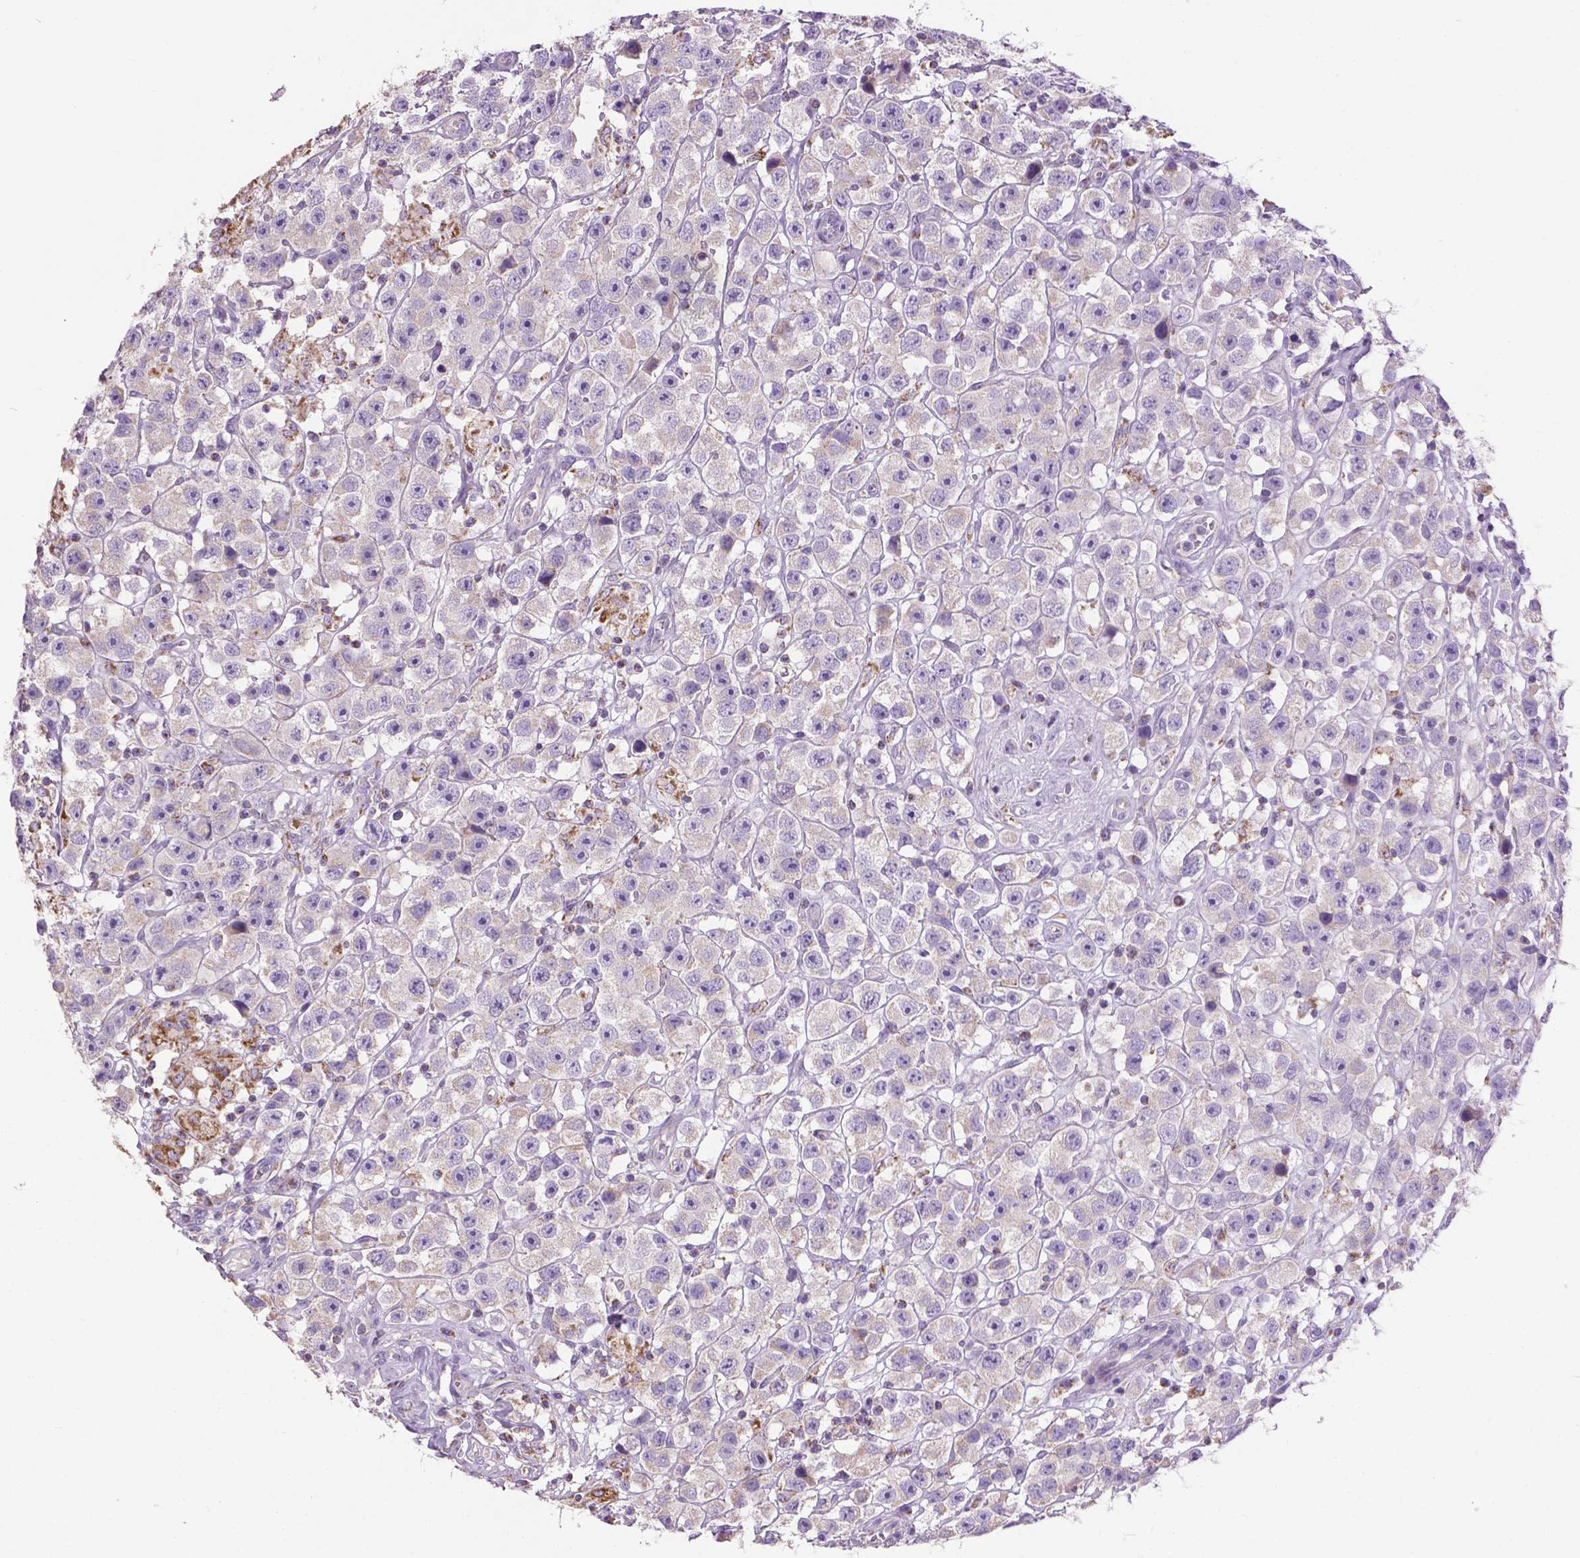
{"staining": {"intensity": "negative", "quantity": "none", "location": "none"}, "tissue": "testis cancer", "cell_type": "Tumor cells", "image_type": "cancer", "snomed": [{"axis": "morphology", "description": "Seminoma, NOS"}, {"axis": "topography", "description": "Testis"}], "caption": "A histopathology image of human testis cancer is negative for staining in tumor cells.", "gene": "VDAC1", "patient": {"sex": "male", "age": 45}}